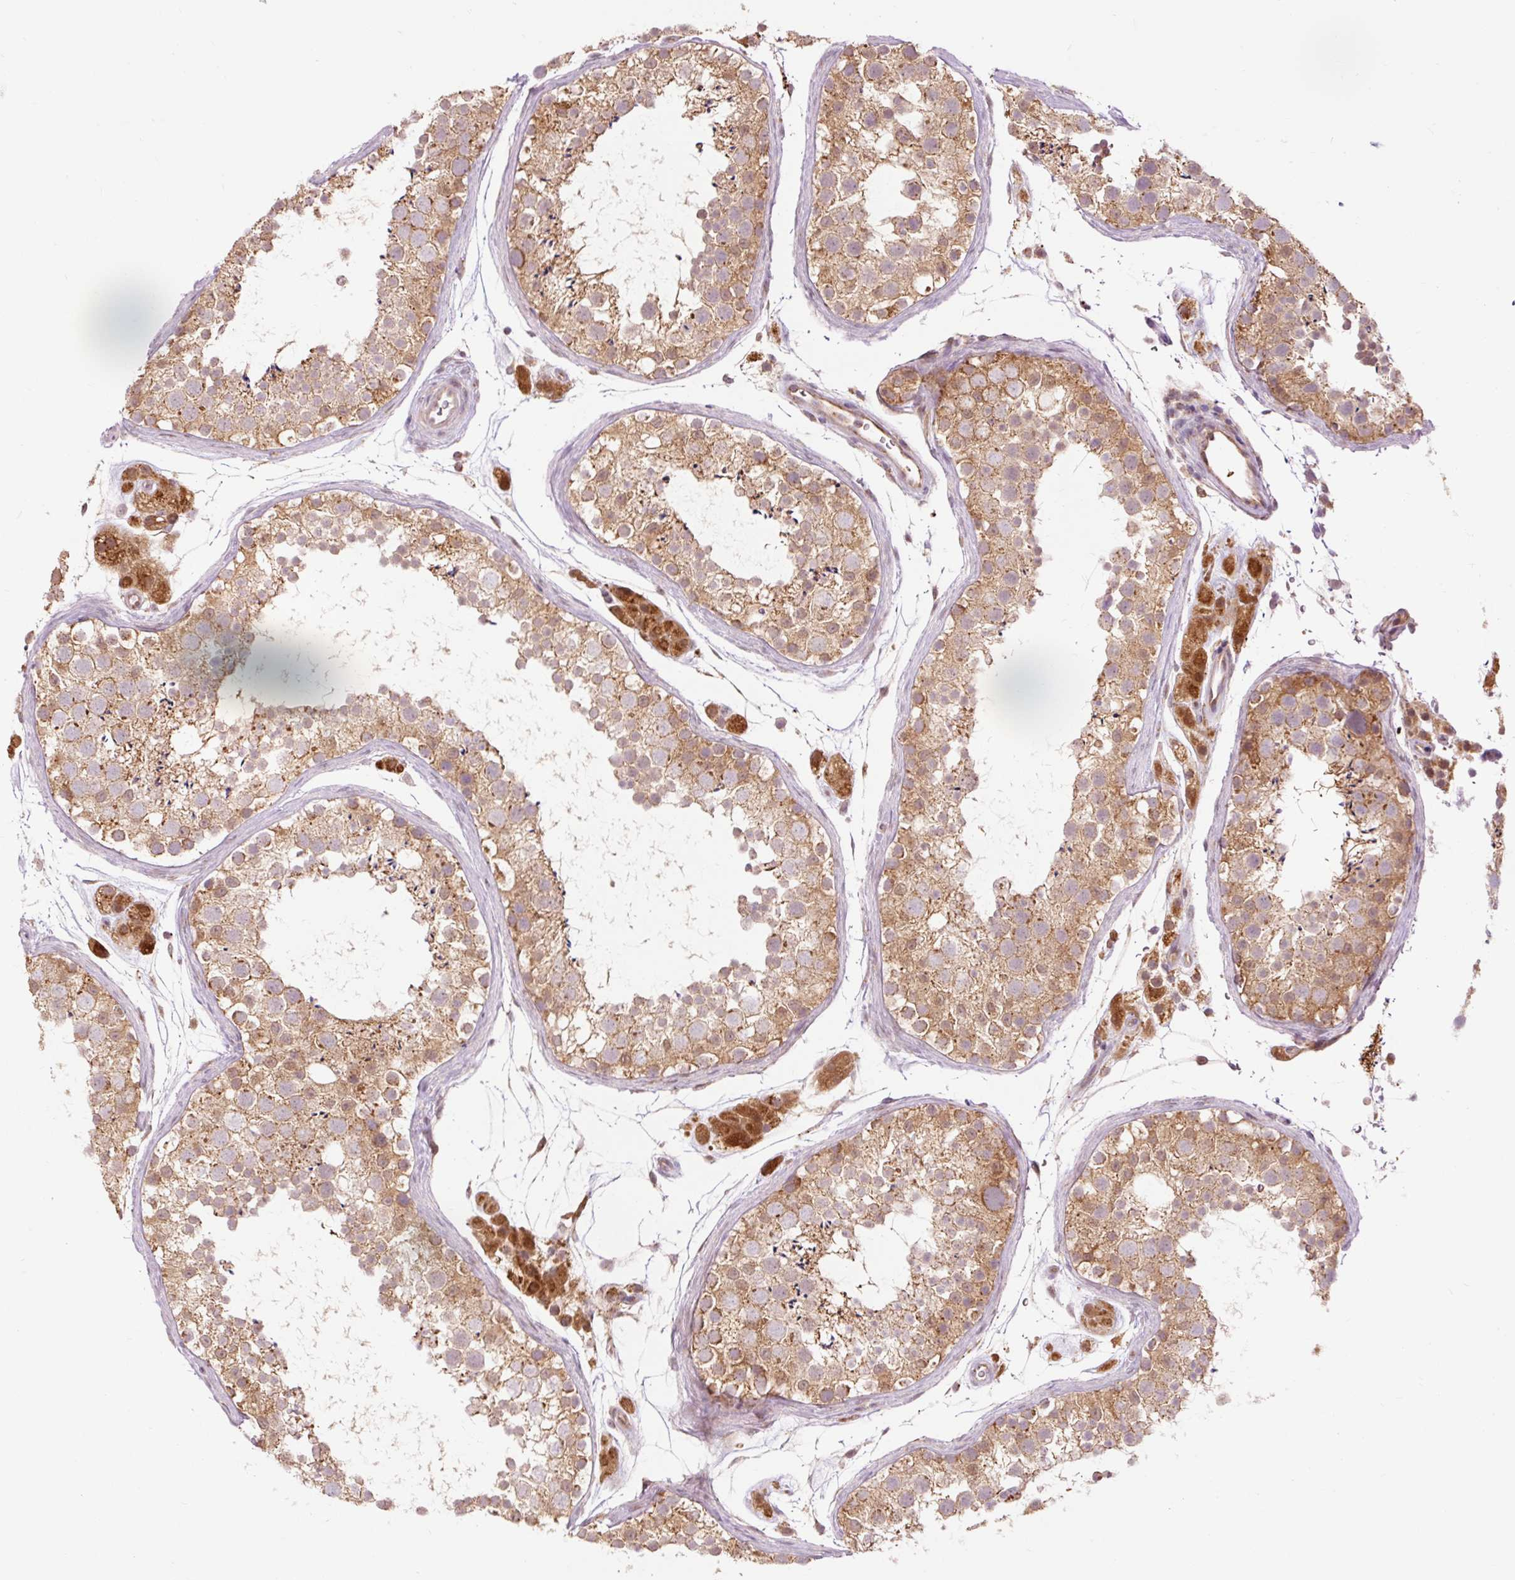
{"staining": {"intensity": "moderate", "quantity": ">75%", "location": "cytoplasmic/membranous"}, "tissue": "testis", "cell_type": "Cells in seminiferous ducts", "image_type": "normal", "snomed": [{"axis": "morphology", "description": "Normal tissue, NOS"}, {"axis": "topography", "description": "Testis"}], "caption": "Protein expression analysis of benign human testis reveals moderate cytoplasmic/membranous staining in approximately >75% of cells in seminiferous ducts.", "gene": "PRDX5", "patient": {"sex": "male", "age": 41}}